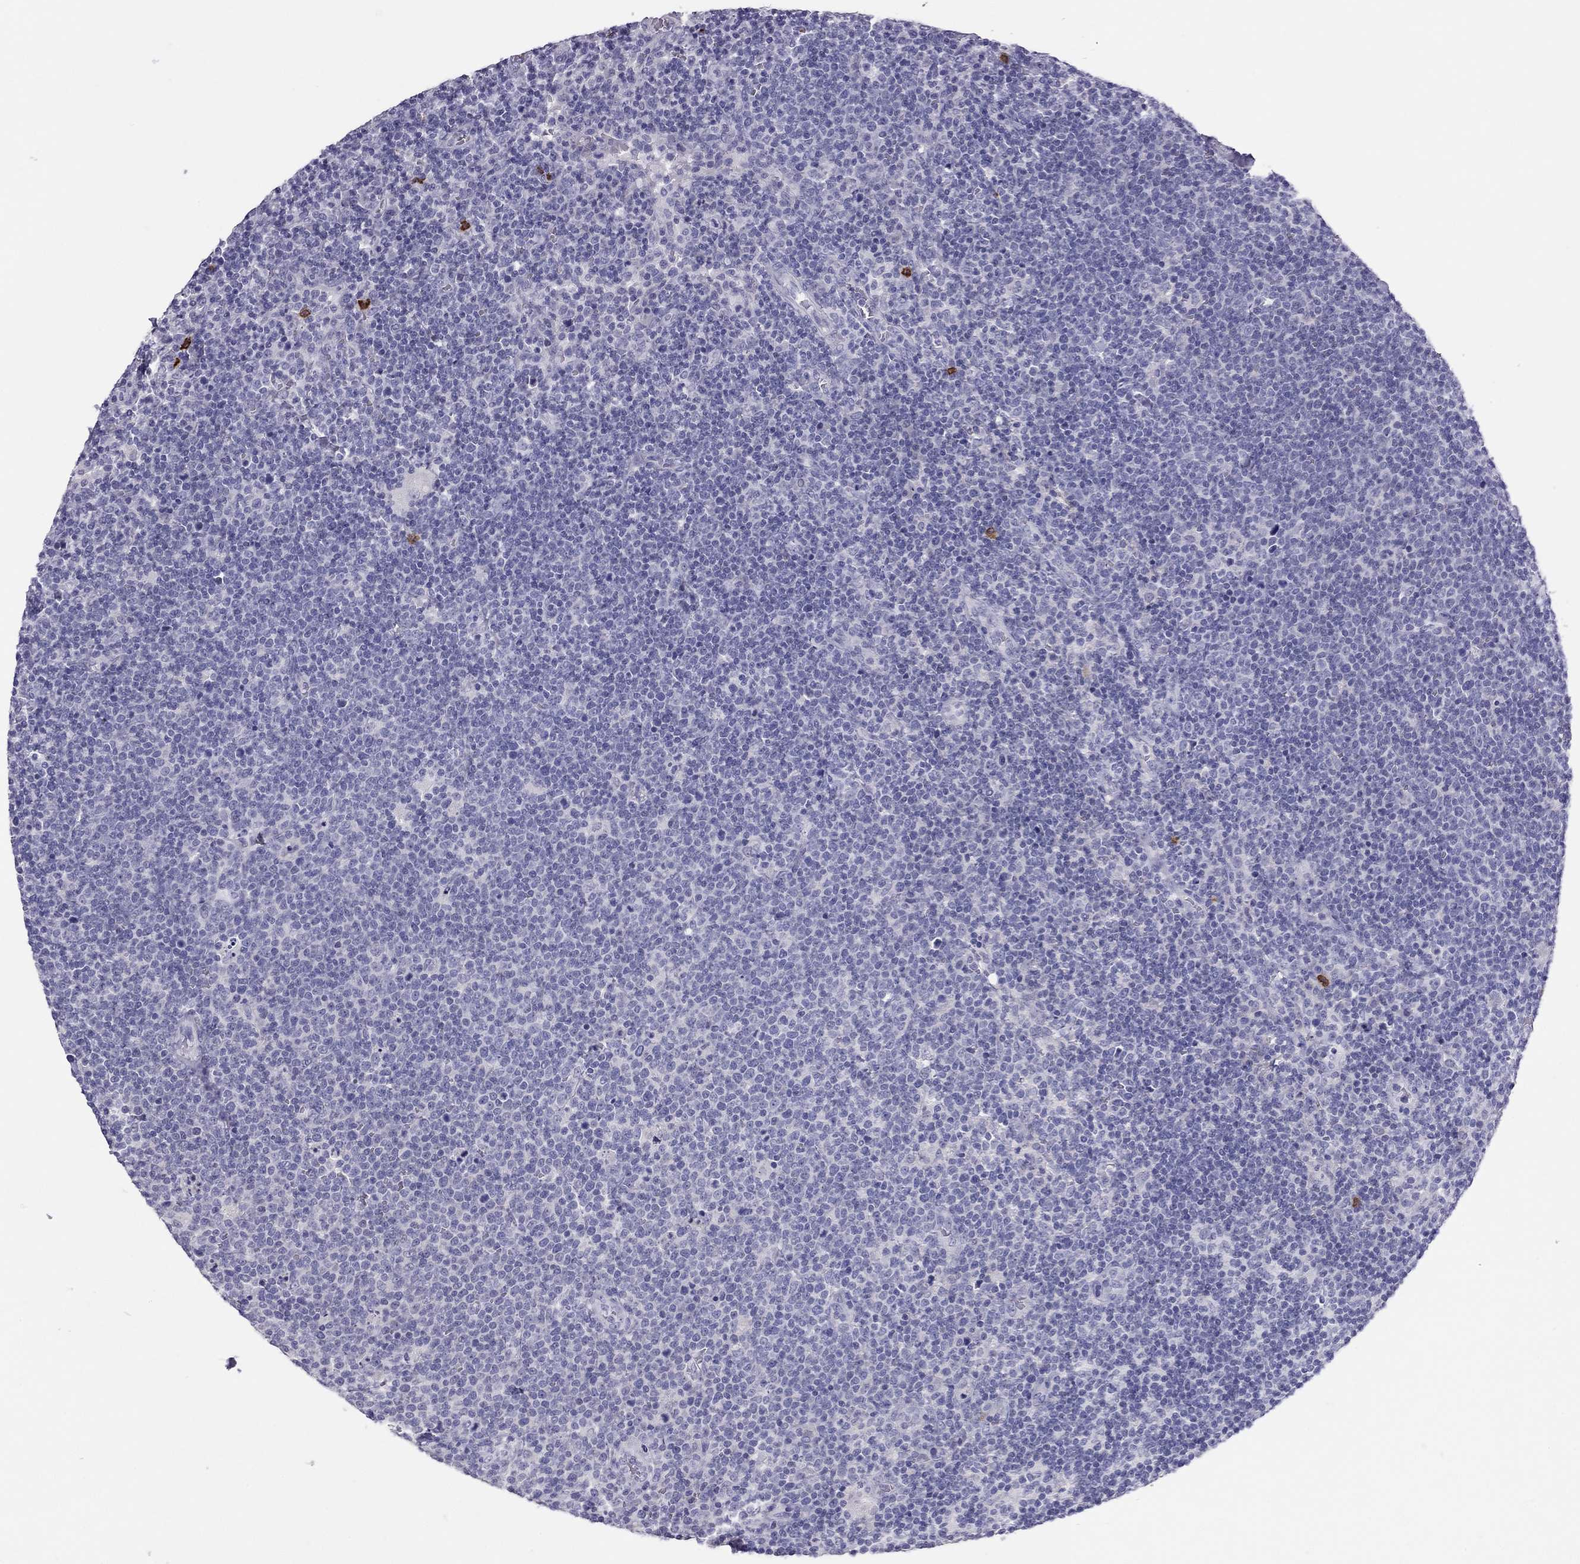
{"staining": {"intensity": "negative", "quantity": "none", "location": "none"}, "tissue": "lymphoma", "cell_type": "Tumor cells", "image_type": "cancer", "snomed": [{"axis": "morphology", "description": "Malignant lymphoma, non-Hodgkin's type, High grade"}, {"axis": "topography", "description": "Lymph node"}], "caption": "High magnification brightfield microscopy of high-grade malignant lymphoma, non-Hodgkin's type stained with DAB (3,3'-diaminobenzidine) (brown) and counterstained with hematoxylin (blue): tumor cells show no significant staining.", "gene": "IL17REL", "patient": {"sex": "male", "age": 61}}